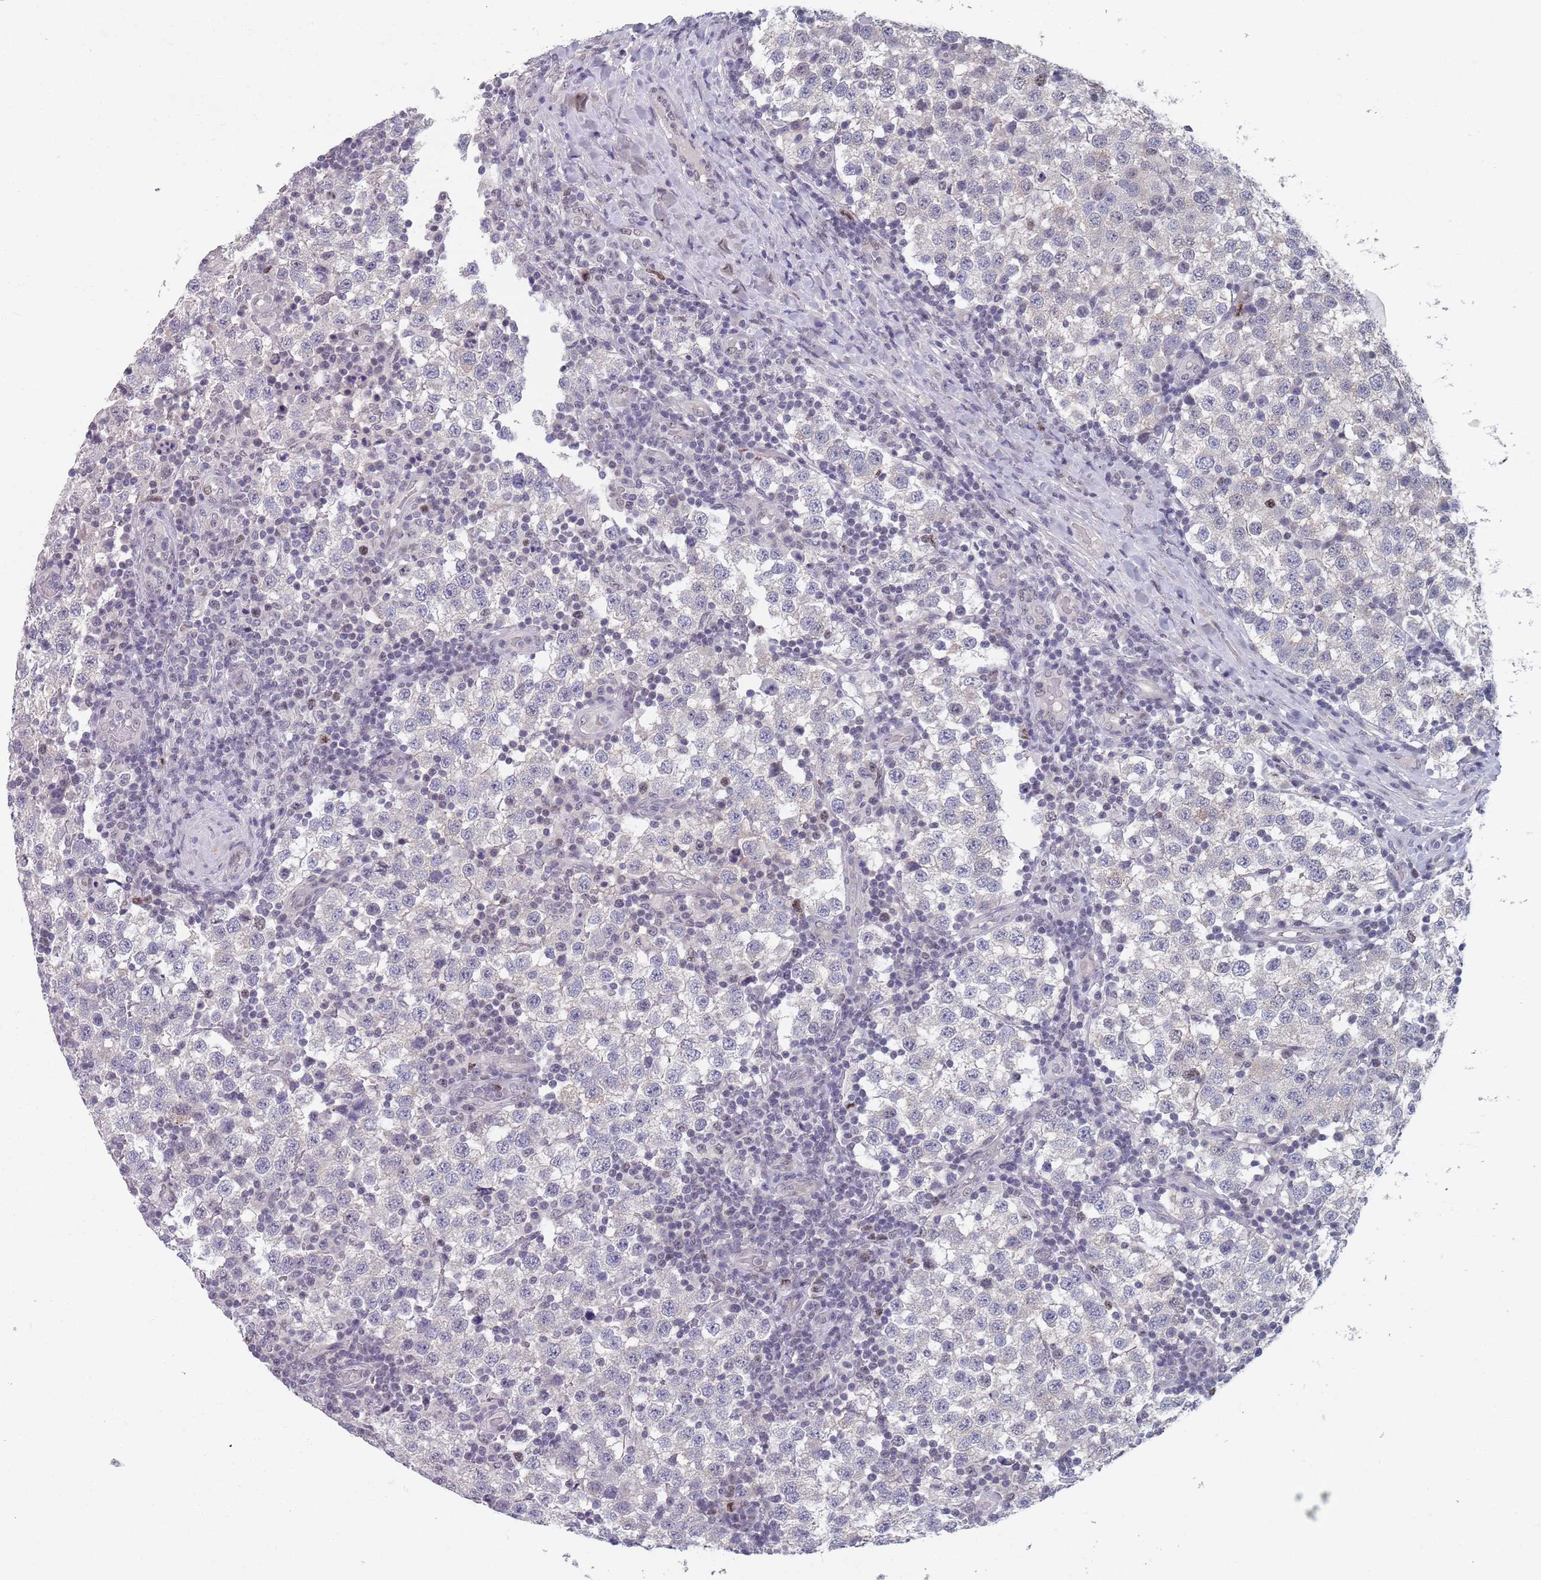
{"staining": {"intensity": "negative", "quantity": "none", "location": "none"}, "tissue": "testis cancer", "cell_type": "Tumor cells", "image_type": "cancer", "snomed": [{"axis": "morphology", "description": "Seminoma, NOS"}, {"axis": "topography", "description": "Testis"}], "caption": "An immunohistochemistry histopathology image of testis cancer is shown. There is no staining in tumor cells of testis cancer.", "gene": "SAMD1", "patient": {"sex": "male", "age": 34}}